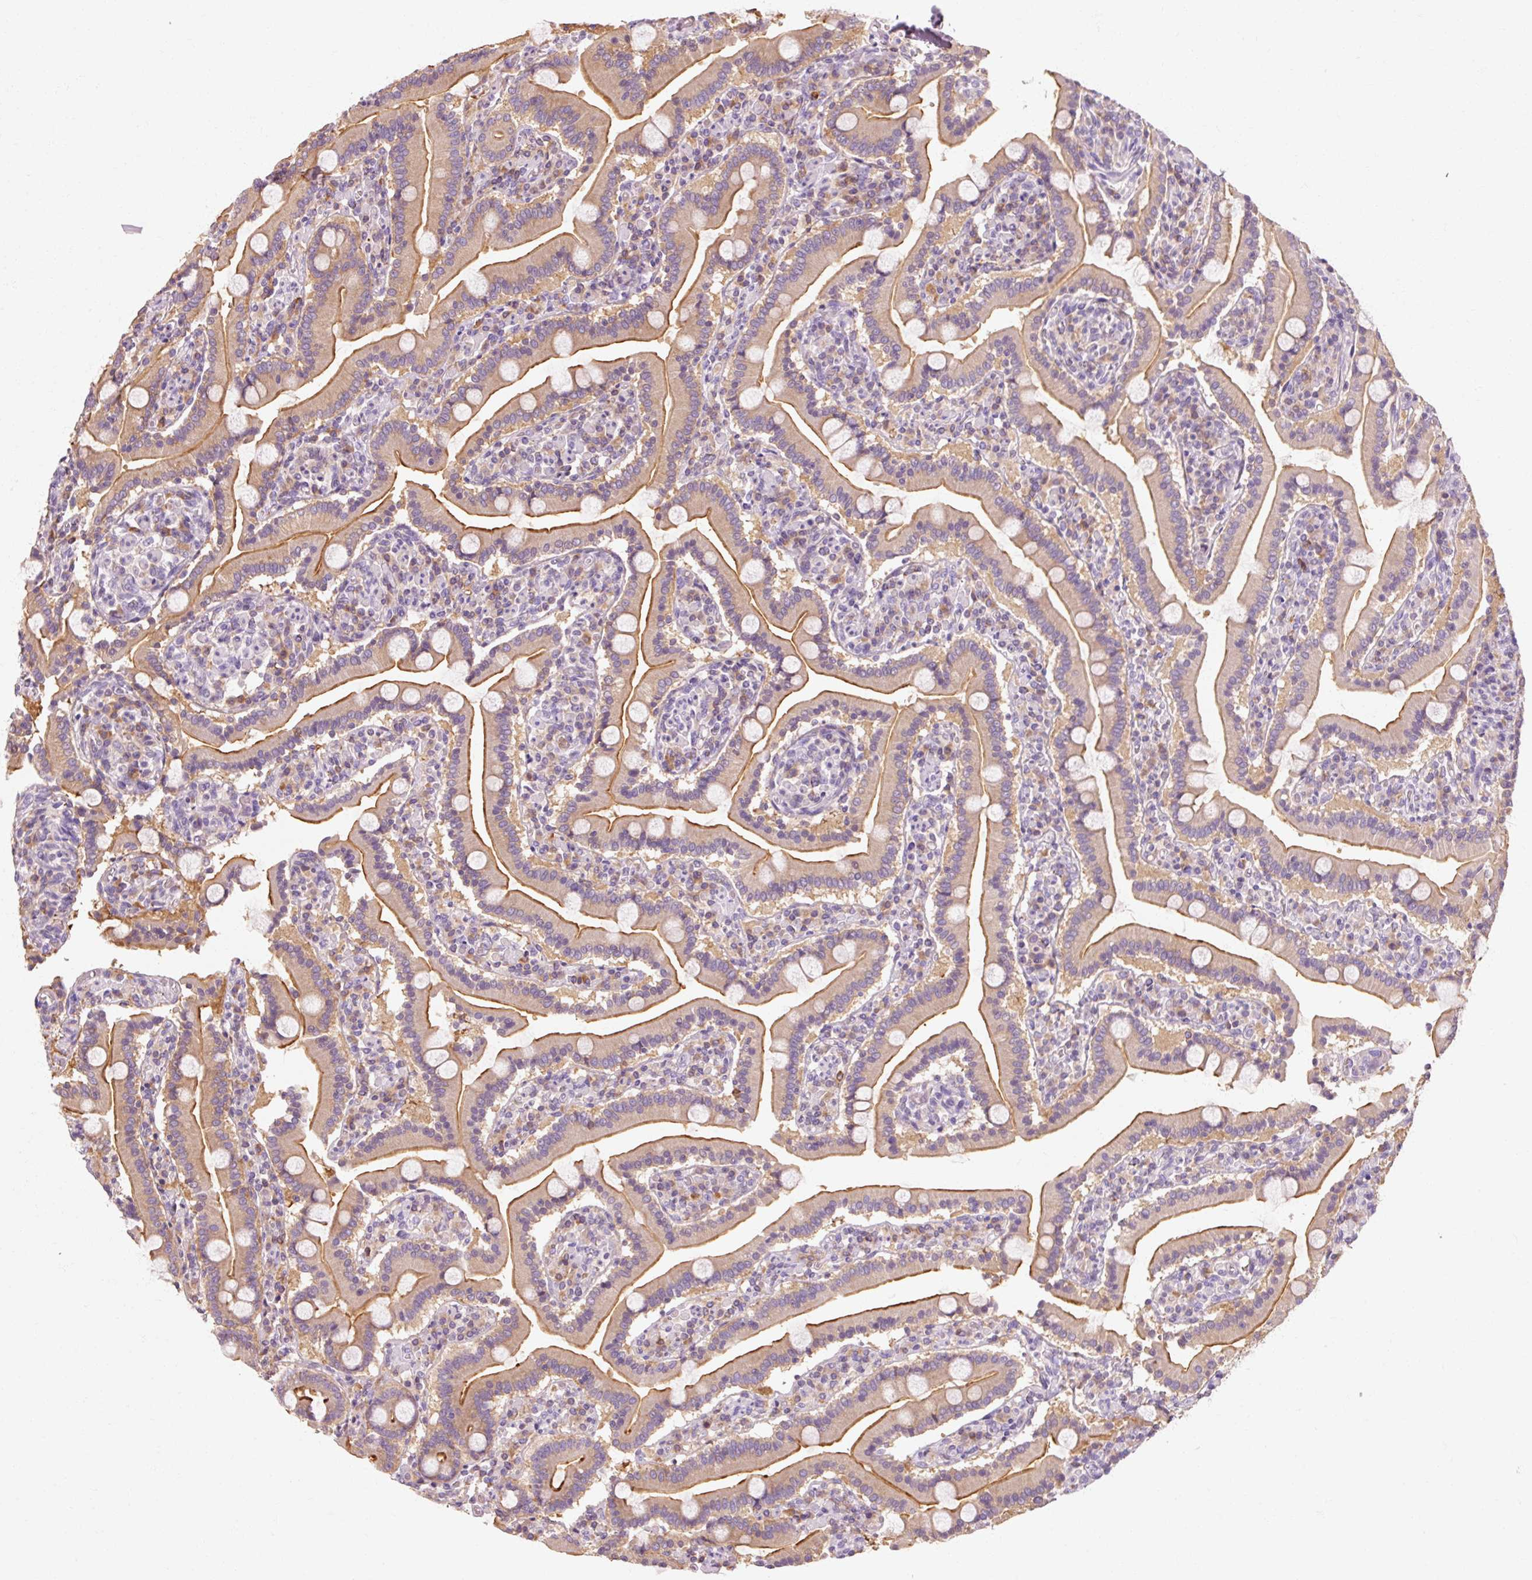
{"staining": {"intensity": "strong", "quantity": "25%-75%", "location": "cytoplasmic/membranous"}, "tissue": "duodenum", "cell_type": "Glandular cells", "image_type": "normal", "snomed": [{"axis": "morphology", "description": "Normal tissue, NOS"}, {"axis": "topography", "description": "Duodenum"}], "caption": "Human duodenum stained for a protein (brown) shows strong cytoplasmic/membranous positive expression in about 25%-75% of glandular cells.", "gene": "OR8K1", "patient": {"sex": "male", "age": 55}}